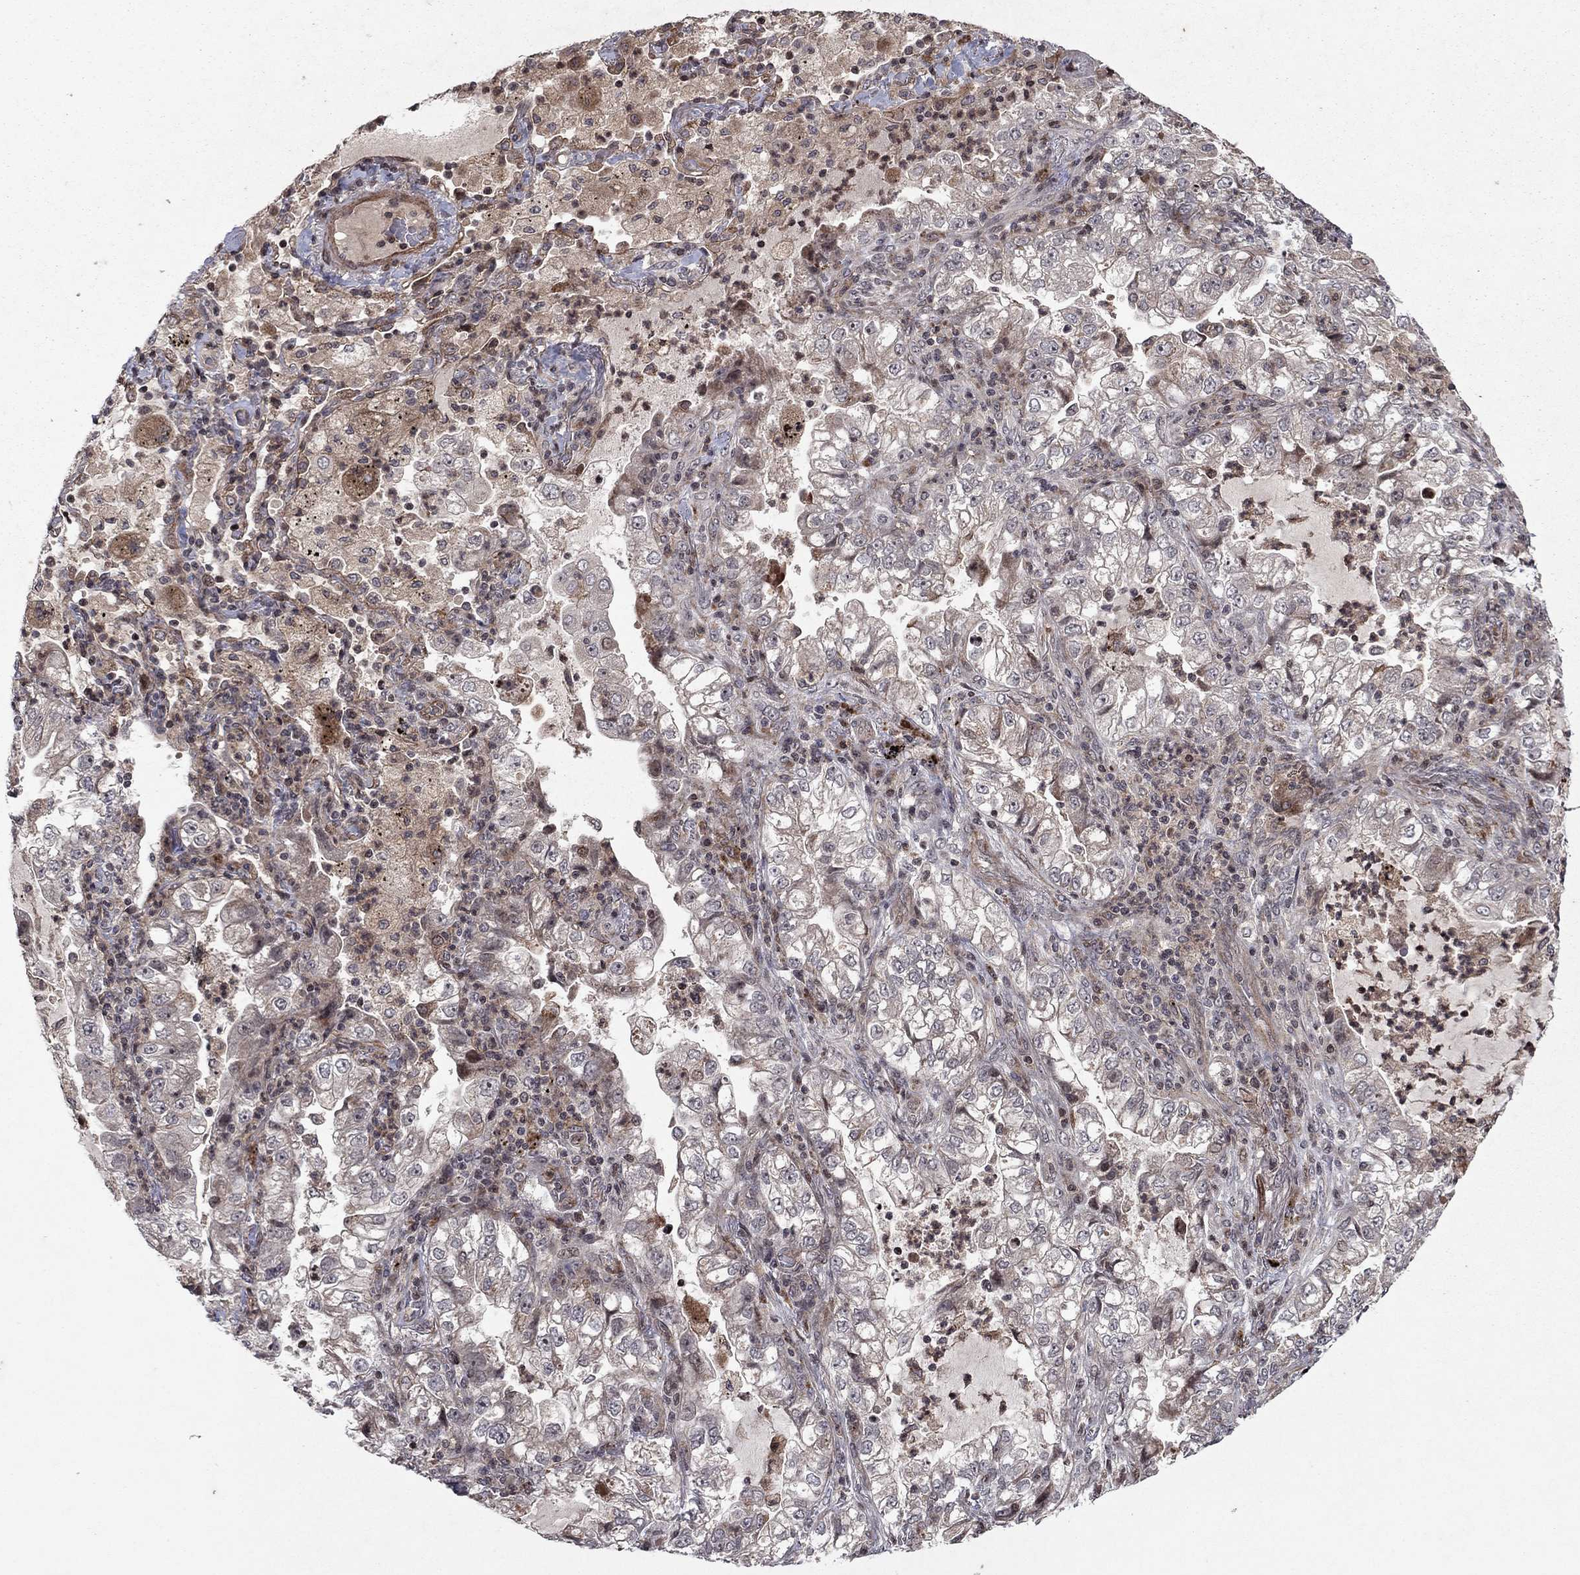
{"staining": {"intensity": "negative", "quantity": "none", "location": "none"}, "tissue": "lung cancer", "cell_type": "Tumor cells", "image_type": "cancer", "snomed": [{"axis": "morphology", "description": "Adenocarcinoma, NOS"}, {"axis": "topography", "description": "Lung"}], "caption": "A high-resolution micrograph shows immunohistochemistry (IHC) staining of adenocarcinoma (lung), which demonstrates no significant expression in tumor cells.", "gene": "SORBS1", "patient": {"sex": "female", "age": 73}}